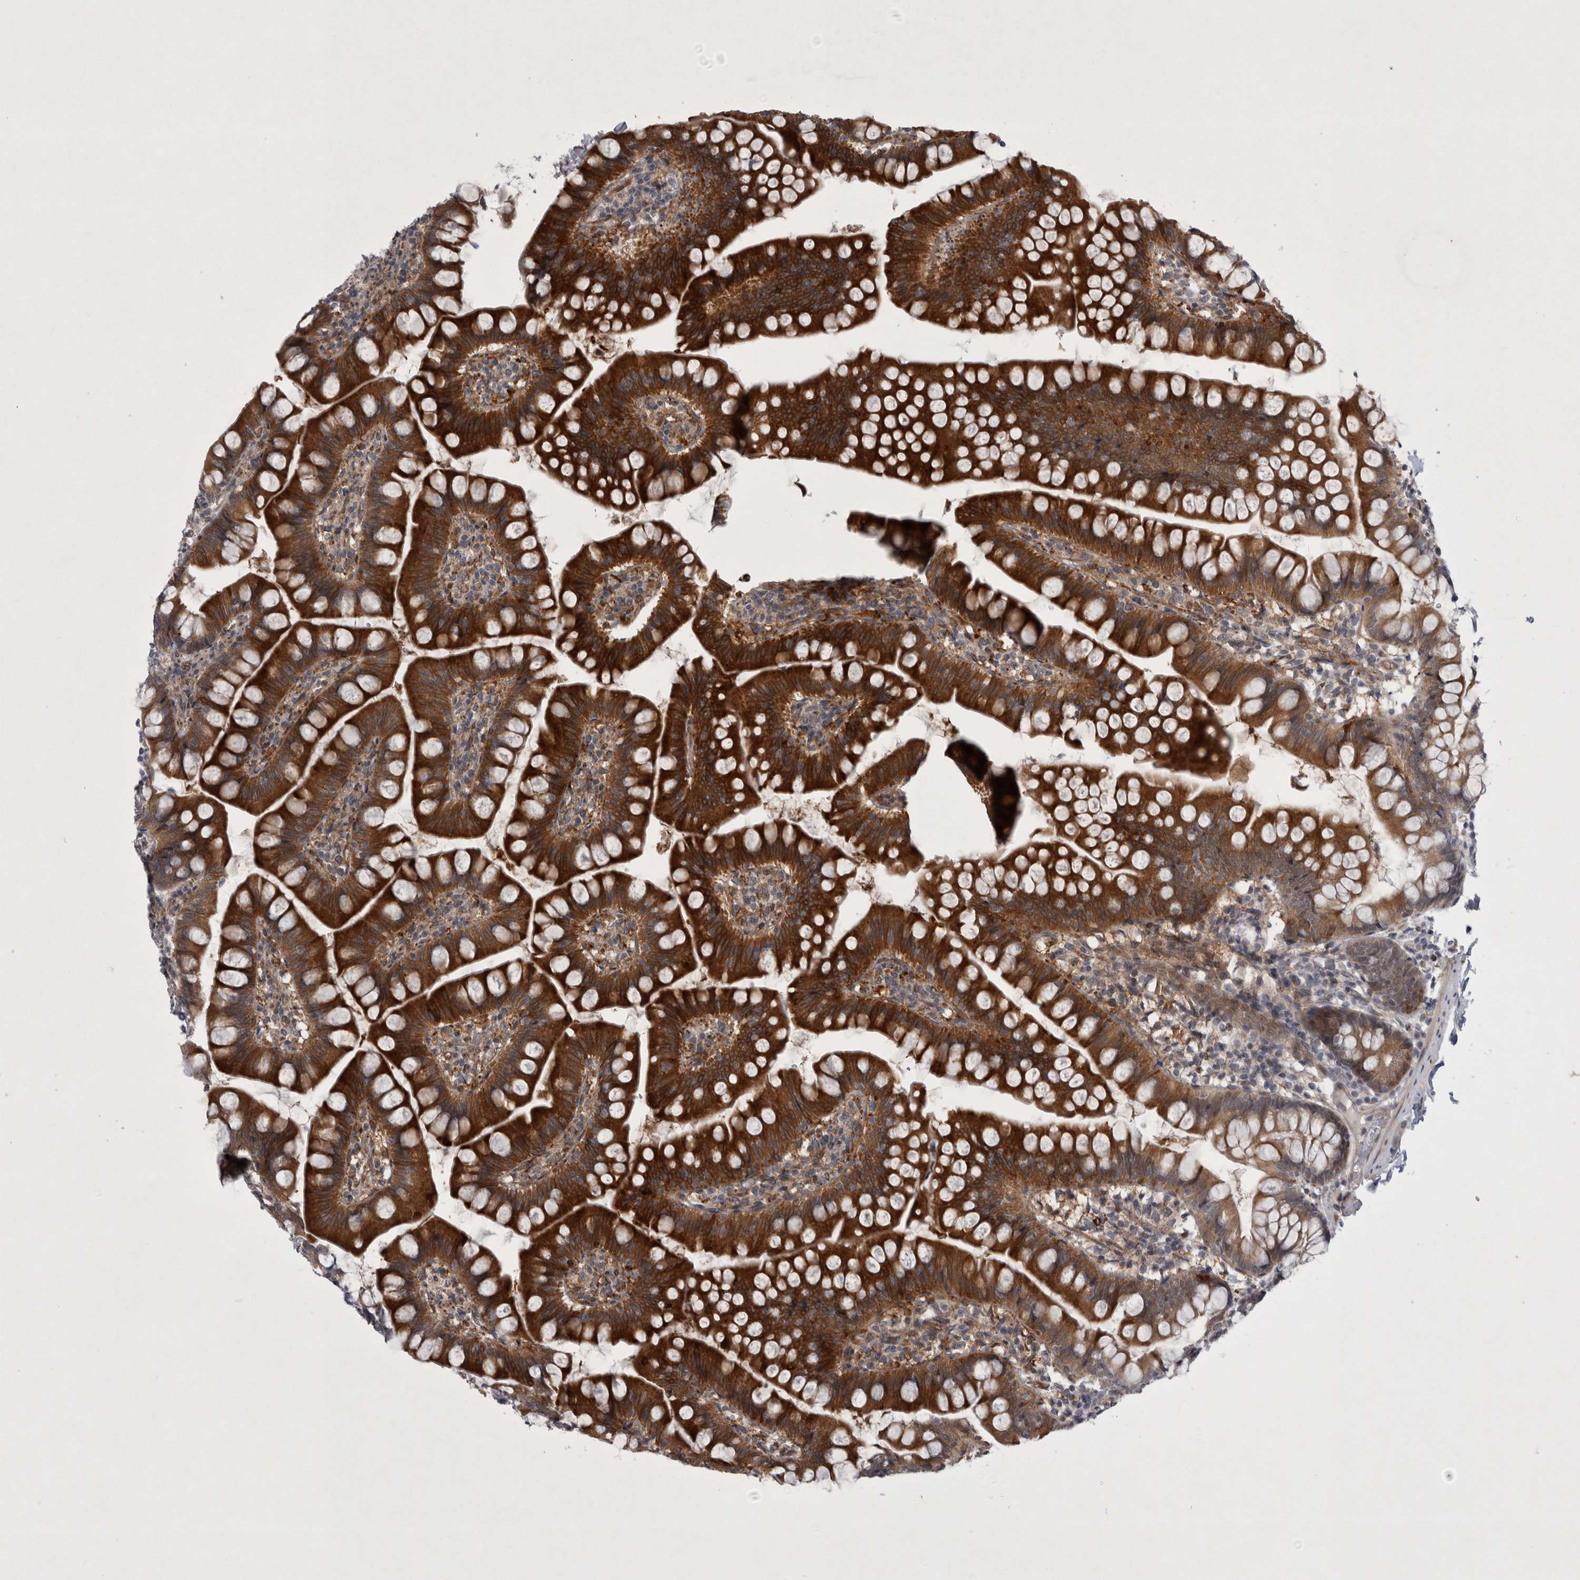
{"staining": {"intensity": "strong", "quantity": ">75%", "location": "cytoplasmic/membranous"}, "tissue": "small intestine", "cell_type": "Glandular cells", "image_type": "normal", "snomed": [{"axis": "morphology", "description": "Normal tissue, NOS"}, {"axis": "topography", "description": "Small intestine"}], "caption": "Brown immunohistochemical staining in benign small intestine shows strong cytoplasmic/membranous expression in about >75% of glandular cells.", "gene": "PARP11", "patient": {"sex": "male", "age": 7}}